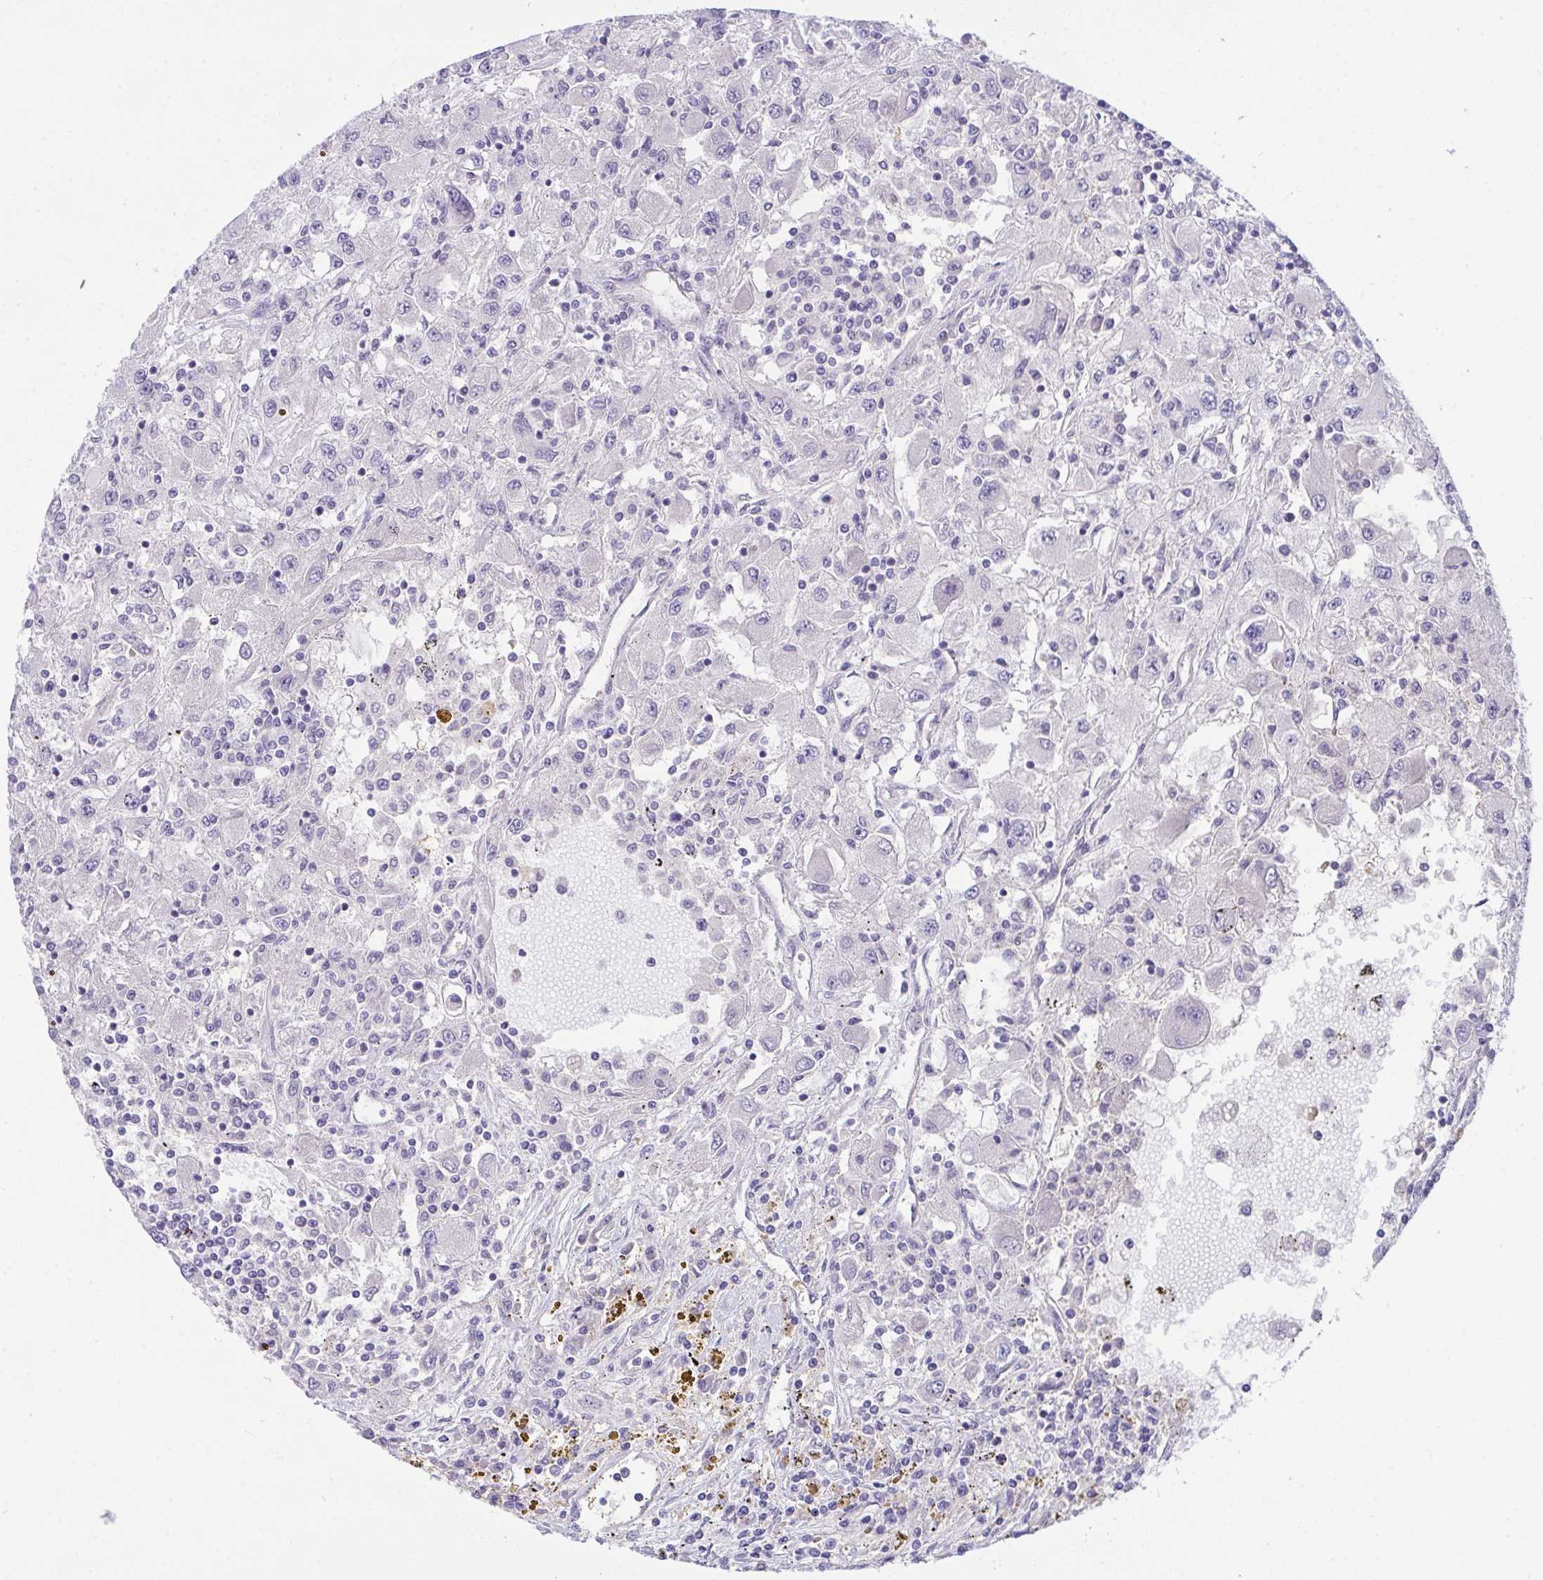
{"staining": {"intensity": "negative", "quantity": "none", "location": "none"}, "tissue": "renal cancer", "cell_type": "Tumor cells", "image_type": "cancer", "snomed": [{"axis": "morphology", "description": "Adenocarcinoma, NOS"}, {"axis": "topography", "description": "Kidney"}], "caption": "An IHC photomicrograph of adenocarcinoma (renal) is shown. There is no staining in tumor cells of adenocarcinoma (renal).", "gene": "HOXD12", "patient": {"sex": "female", "age": 67}}